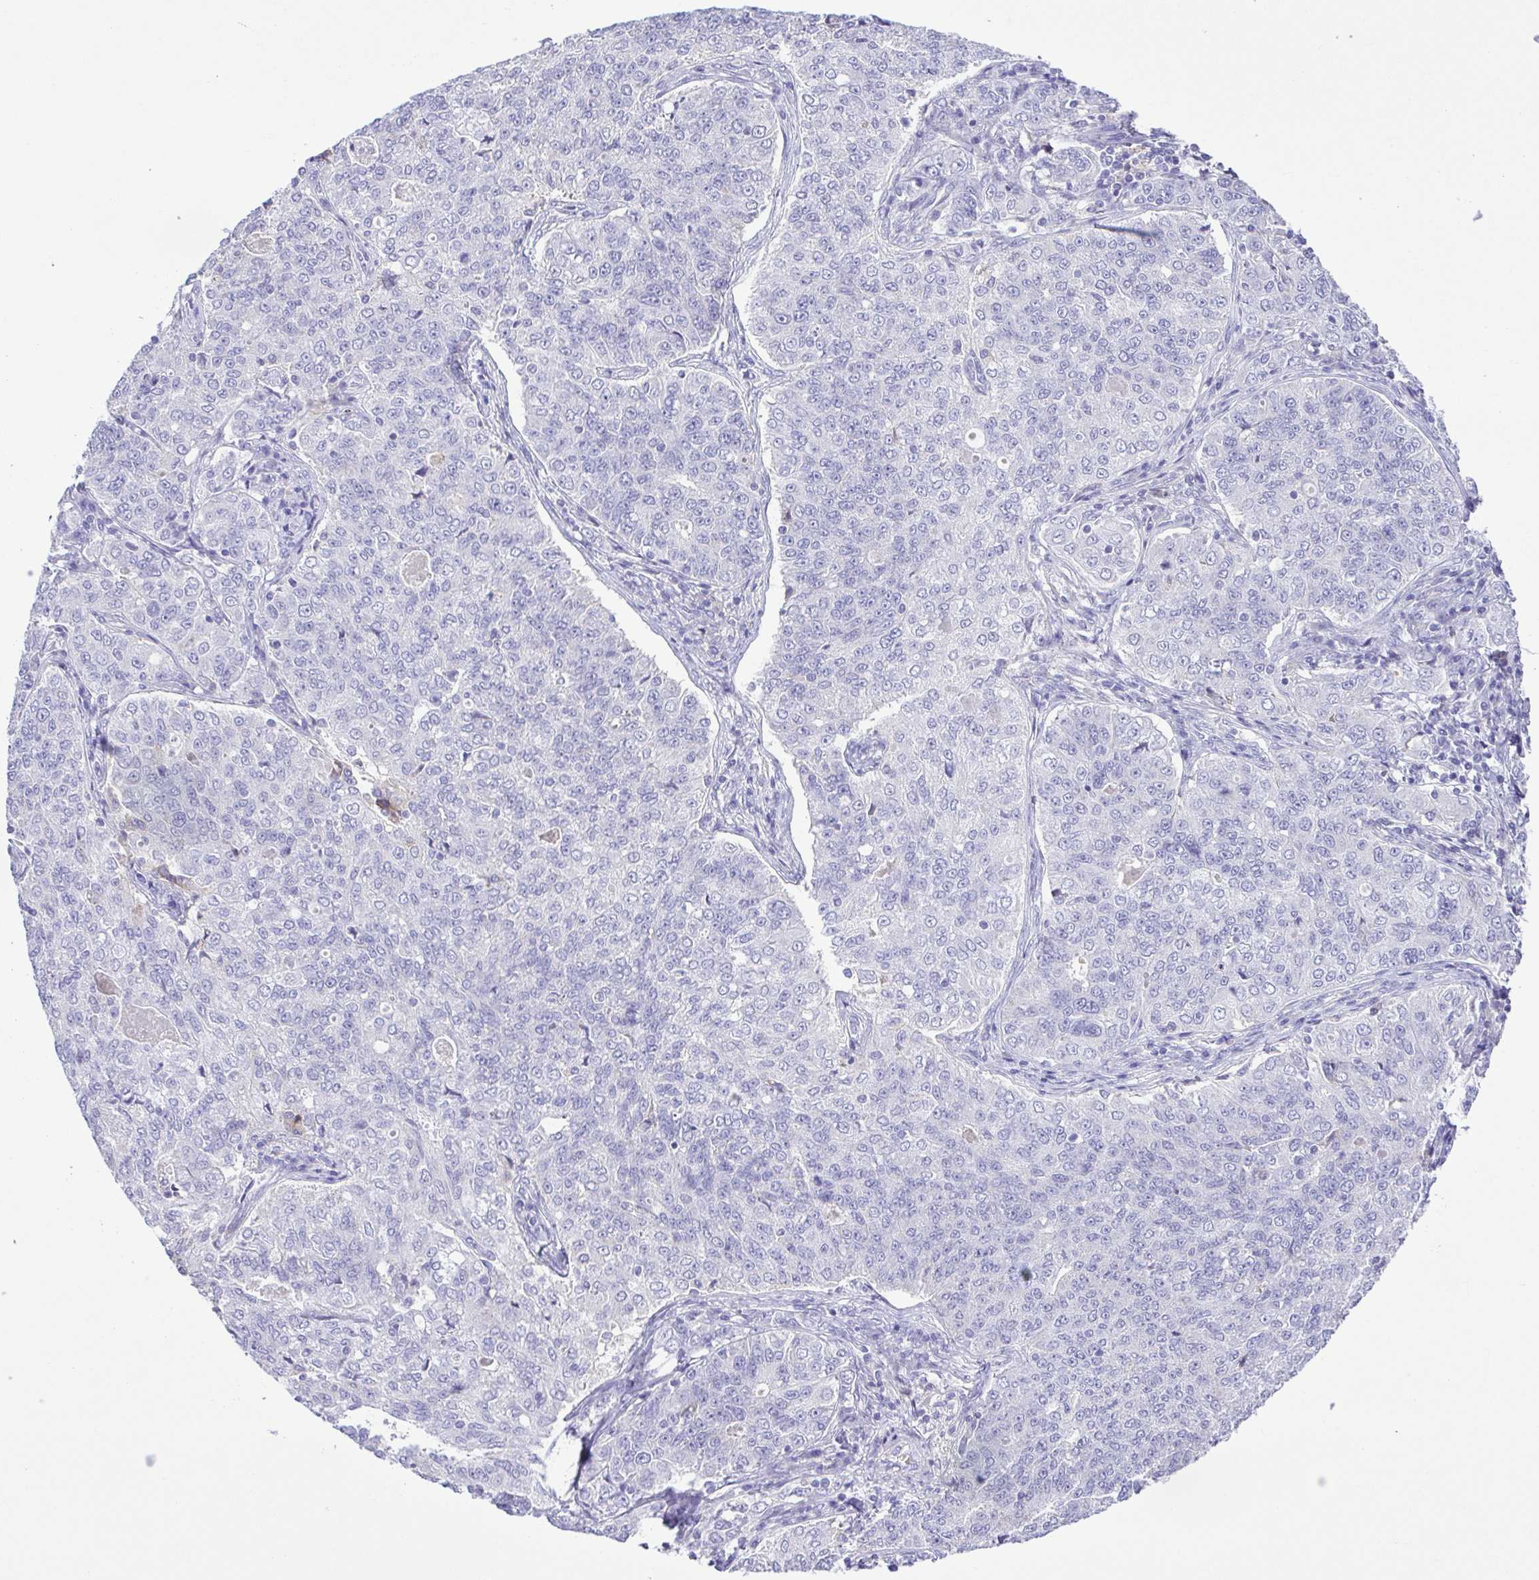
{"staining": {"intensity": "negative", "quantity": "none", "location": "none"}, "tissue": "endometrial cancer", "cell_type": "Tumor cells", "image_type": "cancer", "snomed": [{"axis": "morphology", "description": "Adenocarcinoma, NOS"}, {"axis": "topography", "description": "Endometrium"}], "caption": "Photomicrograph shows no significant protein positivity in tumor cells of endometrial cancer (adenocarcinoma). The staining is performed using DAB (3,3'-diaminobenzidine) brown chromogen with nuclei counter-stained in using hematoxylin.", "gene": "CD72", "patient": {"sex": "female", "age": 43}}